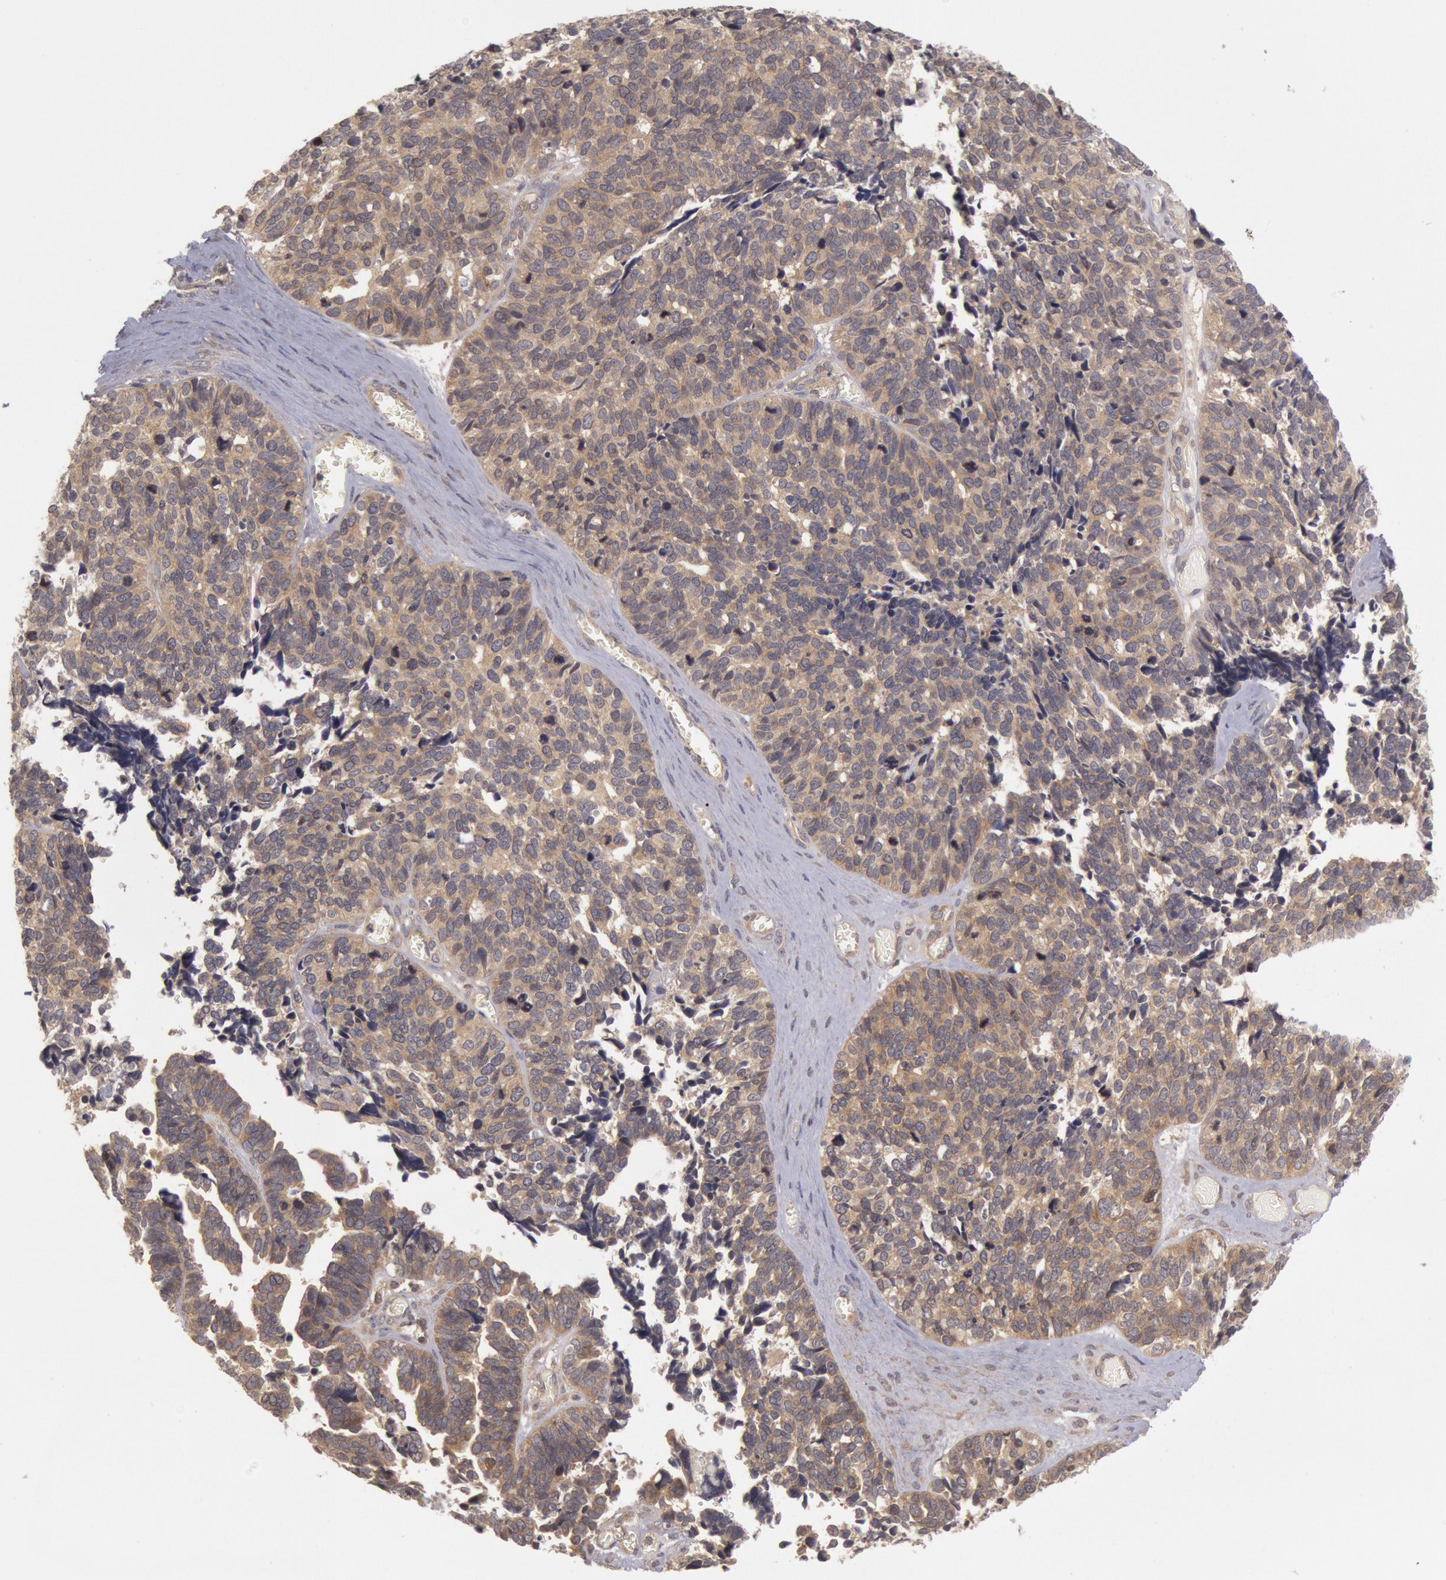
{"staining": {"intensity": "weak", "quantity": ">75%", "location": "cytoplasmic/membranous"}, "tissue": "ovarian cancer", "cell_type": "Tumor cells", "image_type": "cancer", "snomed": [{"axis": "morphology", "description": "Cystadenocarcinoma, serous, NOS"}, {"axis": "topography", "description": "Ovary"}], "caption": "A low amount of weak cytoplasmic/membranous expression is present in about >75% of tumor cells in serous cystadenocarcinoma (ovarian) tissue. (brown staining indicates protein expression, while blue staining denotes nuclei).", "gene": "BRAF", "patient": {"sex": "female", "age": 77}}